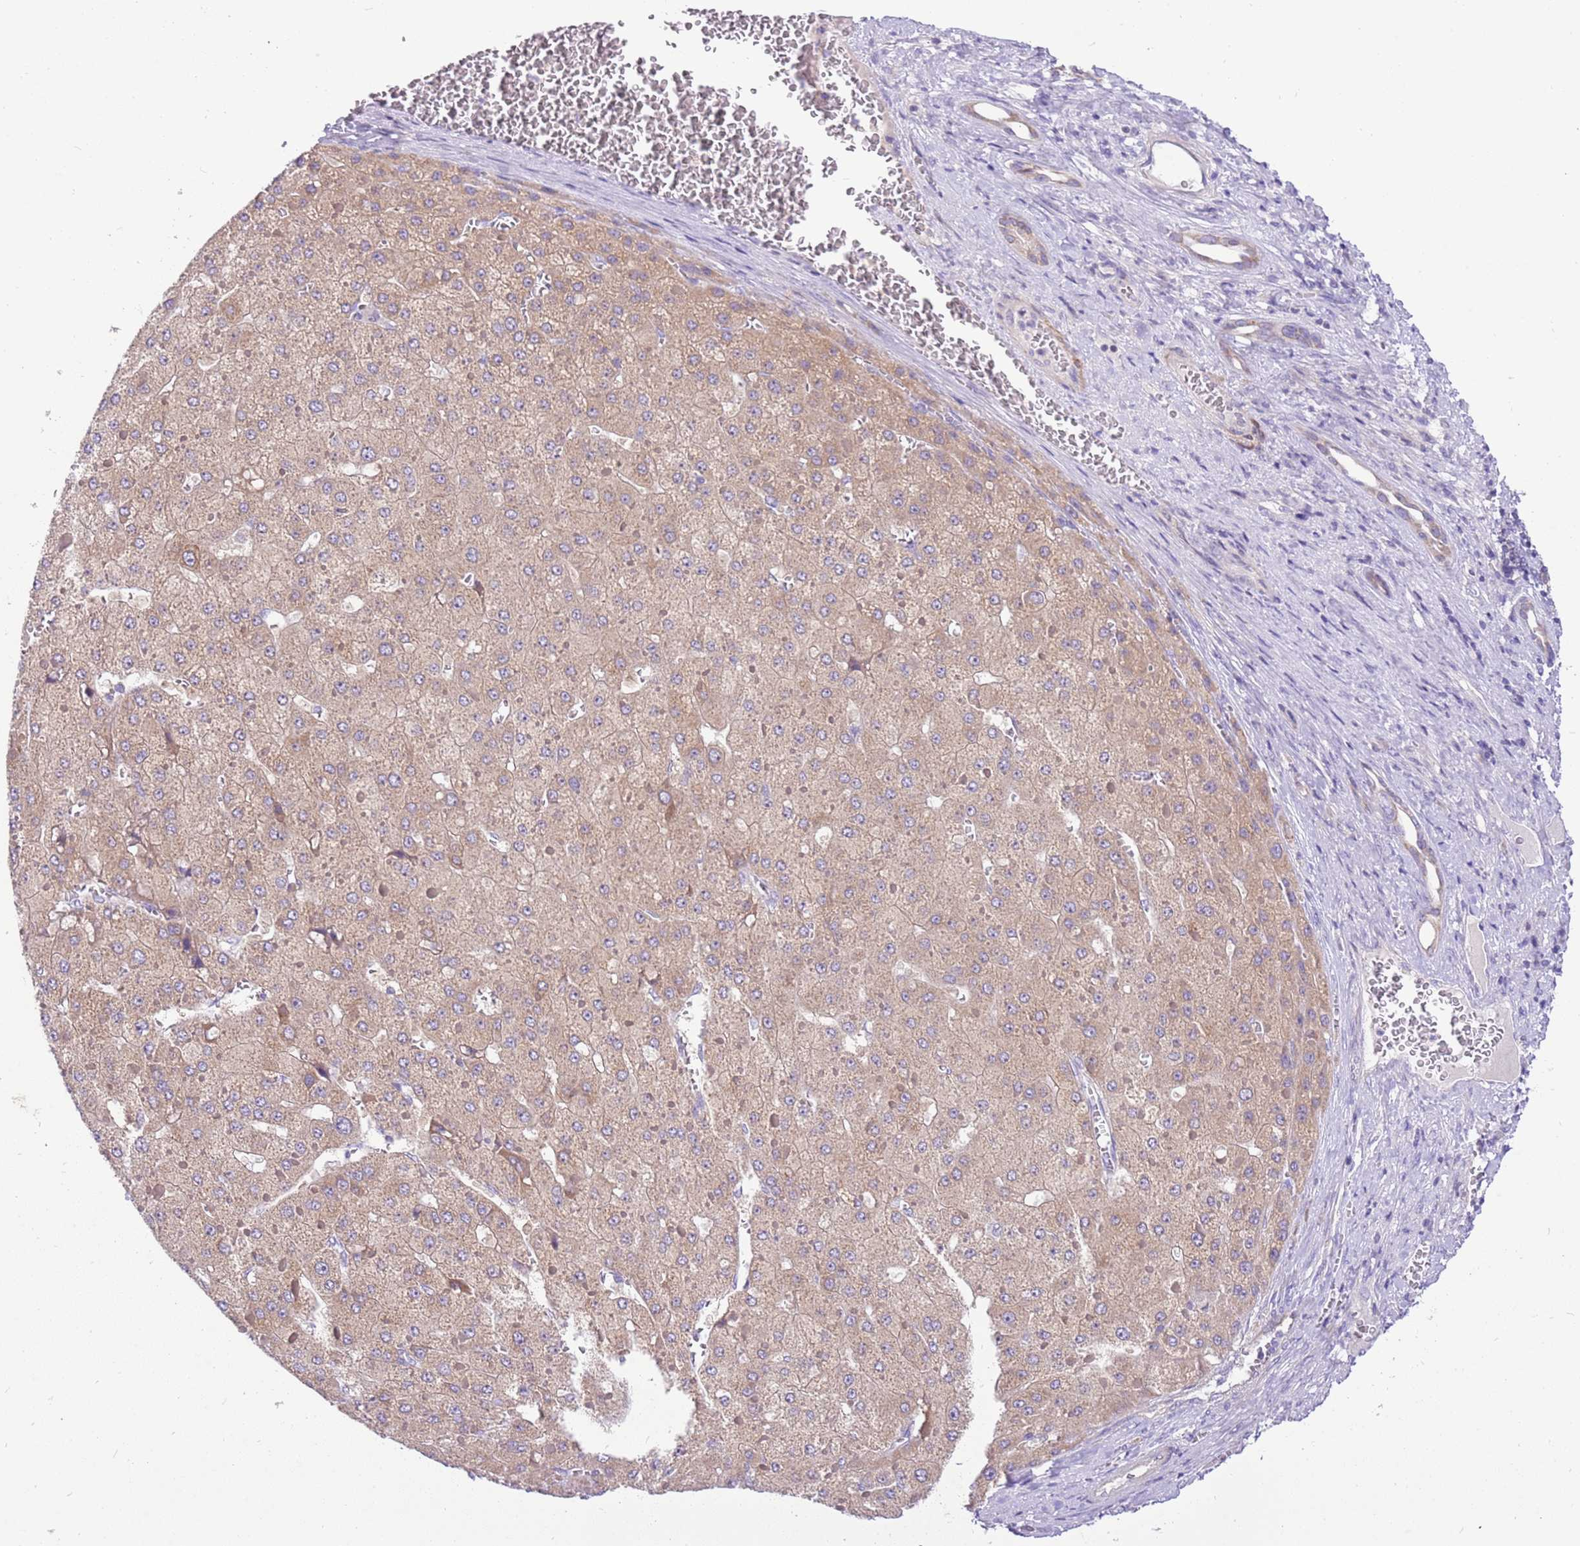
{"staining": {"intensity": "moderate", "quantity": "25%-75%", "location": "cytoplasmic/membranous"}, "tissue": "liver cancer", "cell_type": "Tumor cells", "image_type": "cancer", "snomed": [{"axis": "morphology", "description": "Carcinoma, Hepatocellular, NOS"}, {"axis": "topography", "description": "Liver"}], "caption": "IHC of liver hepatocellular carcinoma exhibits medium levels of moderate cytoplasmic/membranous positivity in about 25%-75% of tumor cells. (IHC, brightfield microscopy, high magnification).", "gene": "GLCE", "patient": {"sex": "female", "age": 73}}